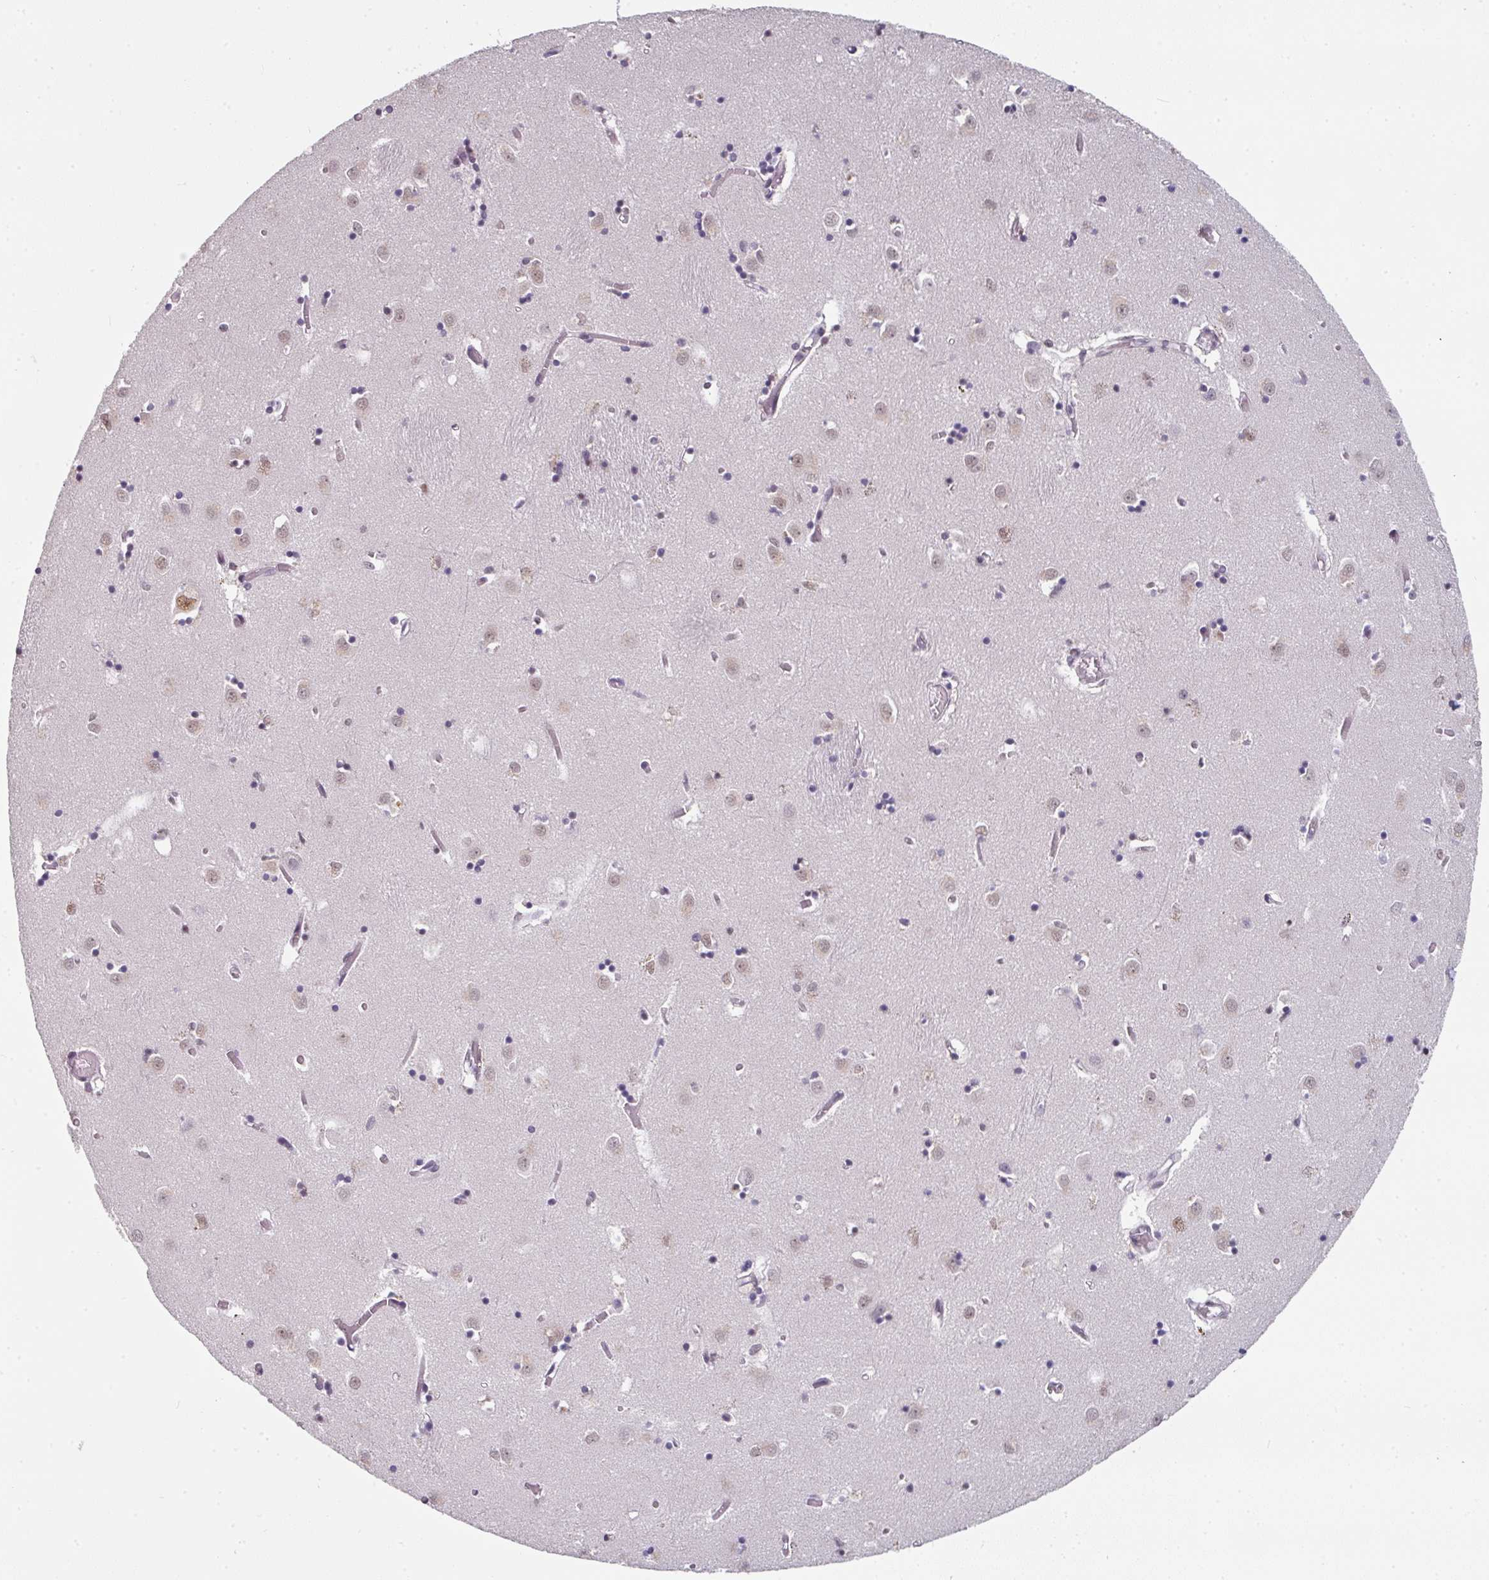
{"staining": {"intensity": "strong", "quantity": "25%-75%", "location": "nuclear"}, "tissue": "caudate", "cell_type": "Glial cells", "image_type": "normal", "snomed": [{"axis": "morphology", "description": "Normal tissue, NOS"}, {"axis": "topography", "description": "Lateral ventricle wall"}], "caption": "Caudate stained with immunohistochemistry demonstrates strong nuclear staining in about 25%-75% of glial cells. (DAB (3,3'-diaminobenzidine) IHC, brown staining for protein, blue staining for nuclei).", "gene": "ENSG00000283782", "patient": {"sex": "male", "age": 70}}